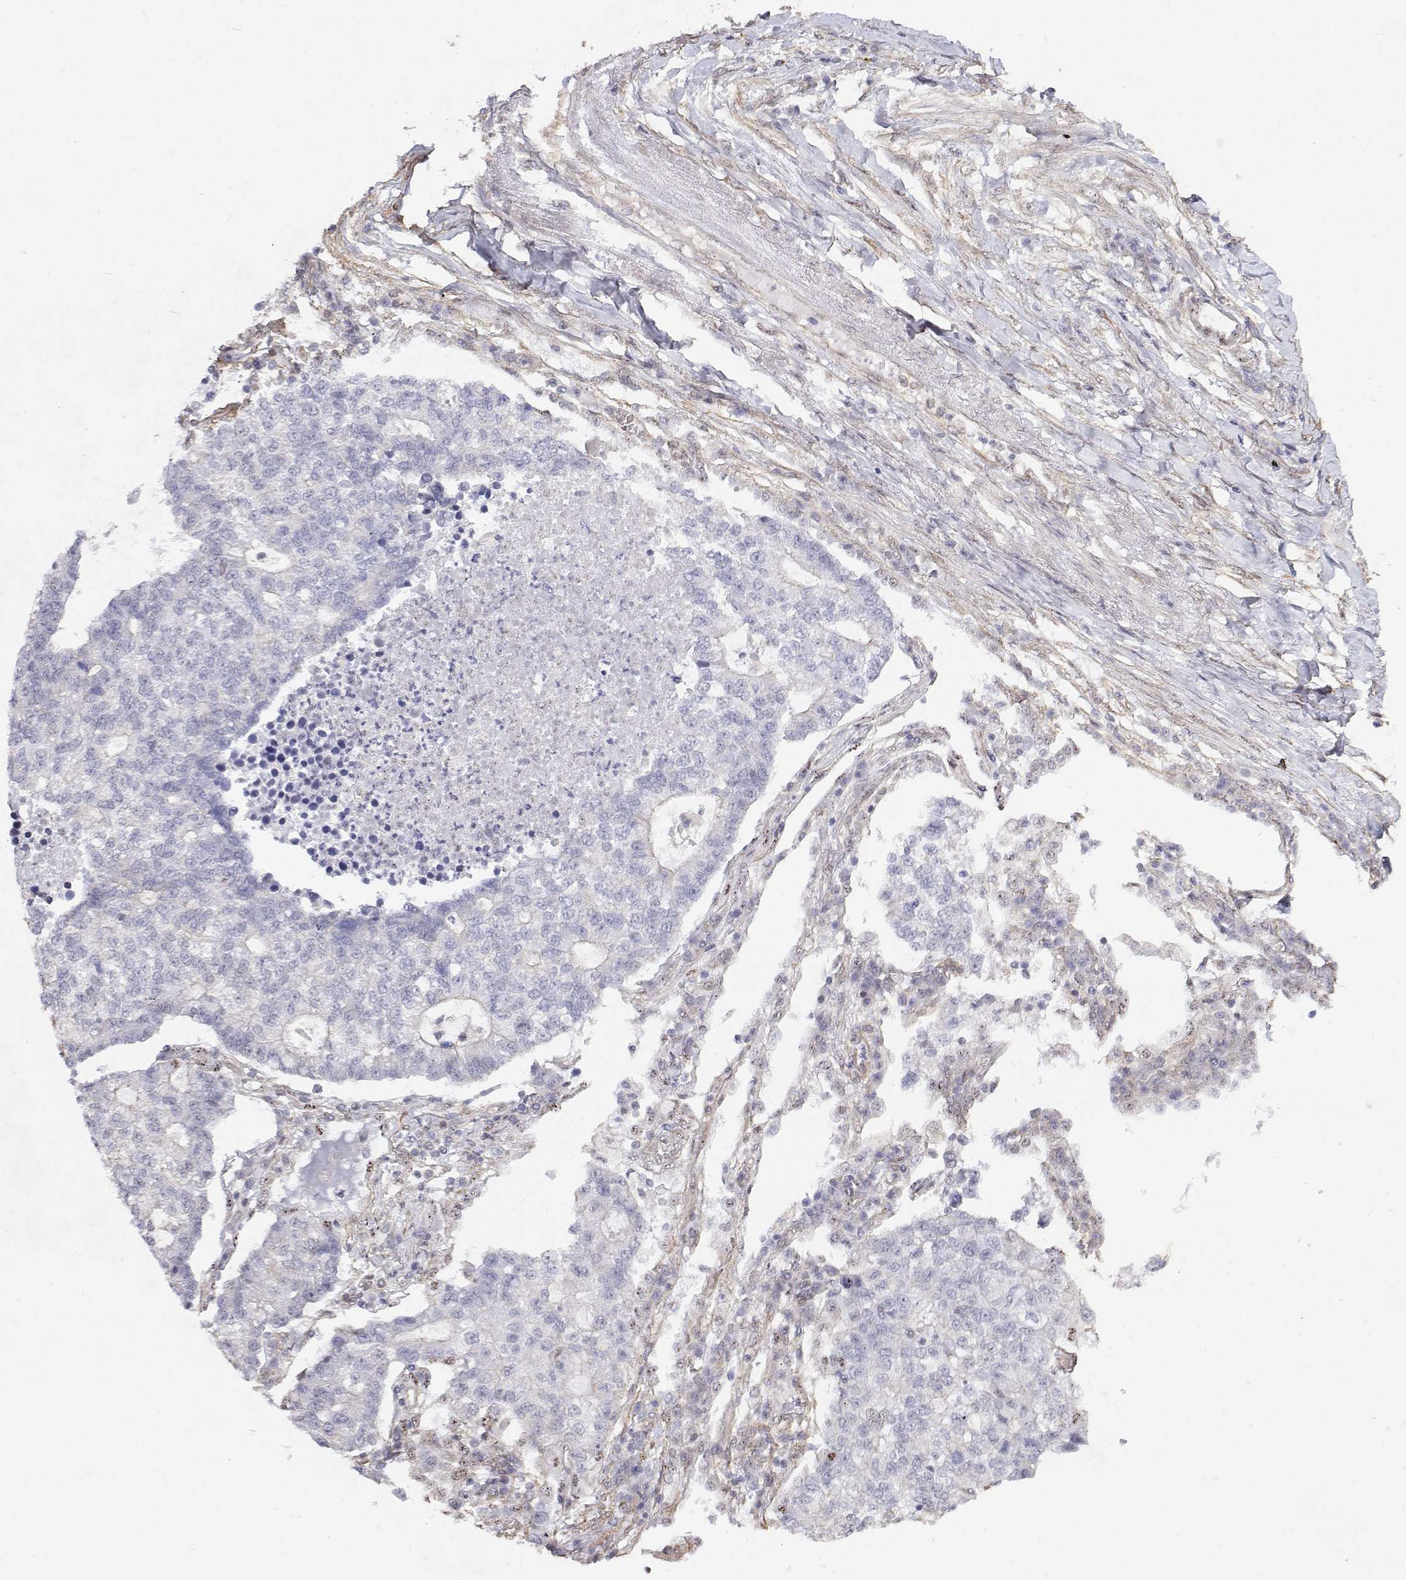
{"staining": {"intensity": "negative", "quantity": "none", "location": "none"}, "tissue": "lung cancer", "cell_type": "Tumor cells", "image_type": "cancer", "snomed": [{"axis": "morphology", "description": "Adenocarcinoma, NOS"}, {"axis": "topography", "description": "Lung"}], "caption": "Immunohistochemistry (IHC) photomicrograph of human lung cancer stained for a protein (brown), which displays no staining in tumor cells.", "gene": "GSDMA", "patient": {"sex": "male", "age": 57}}